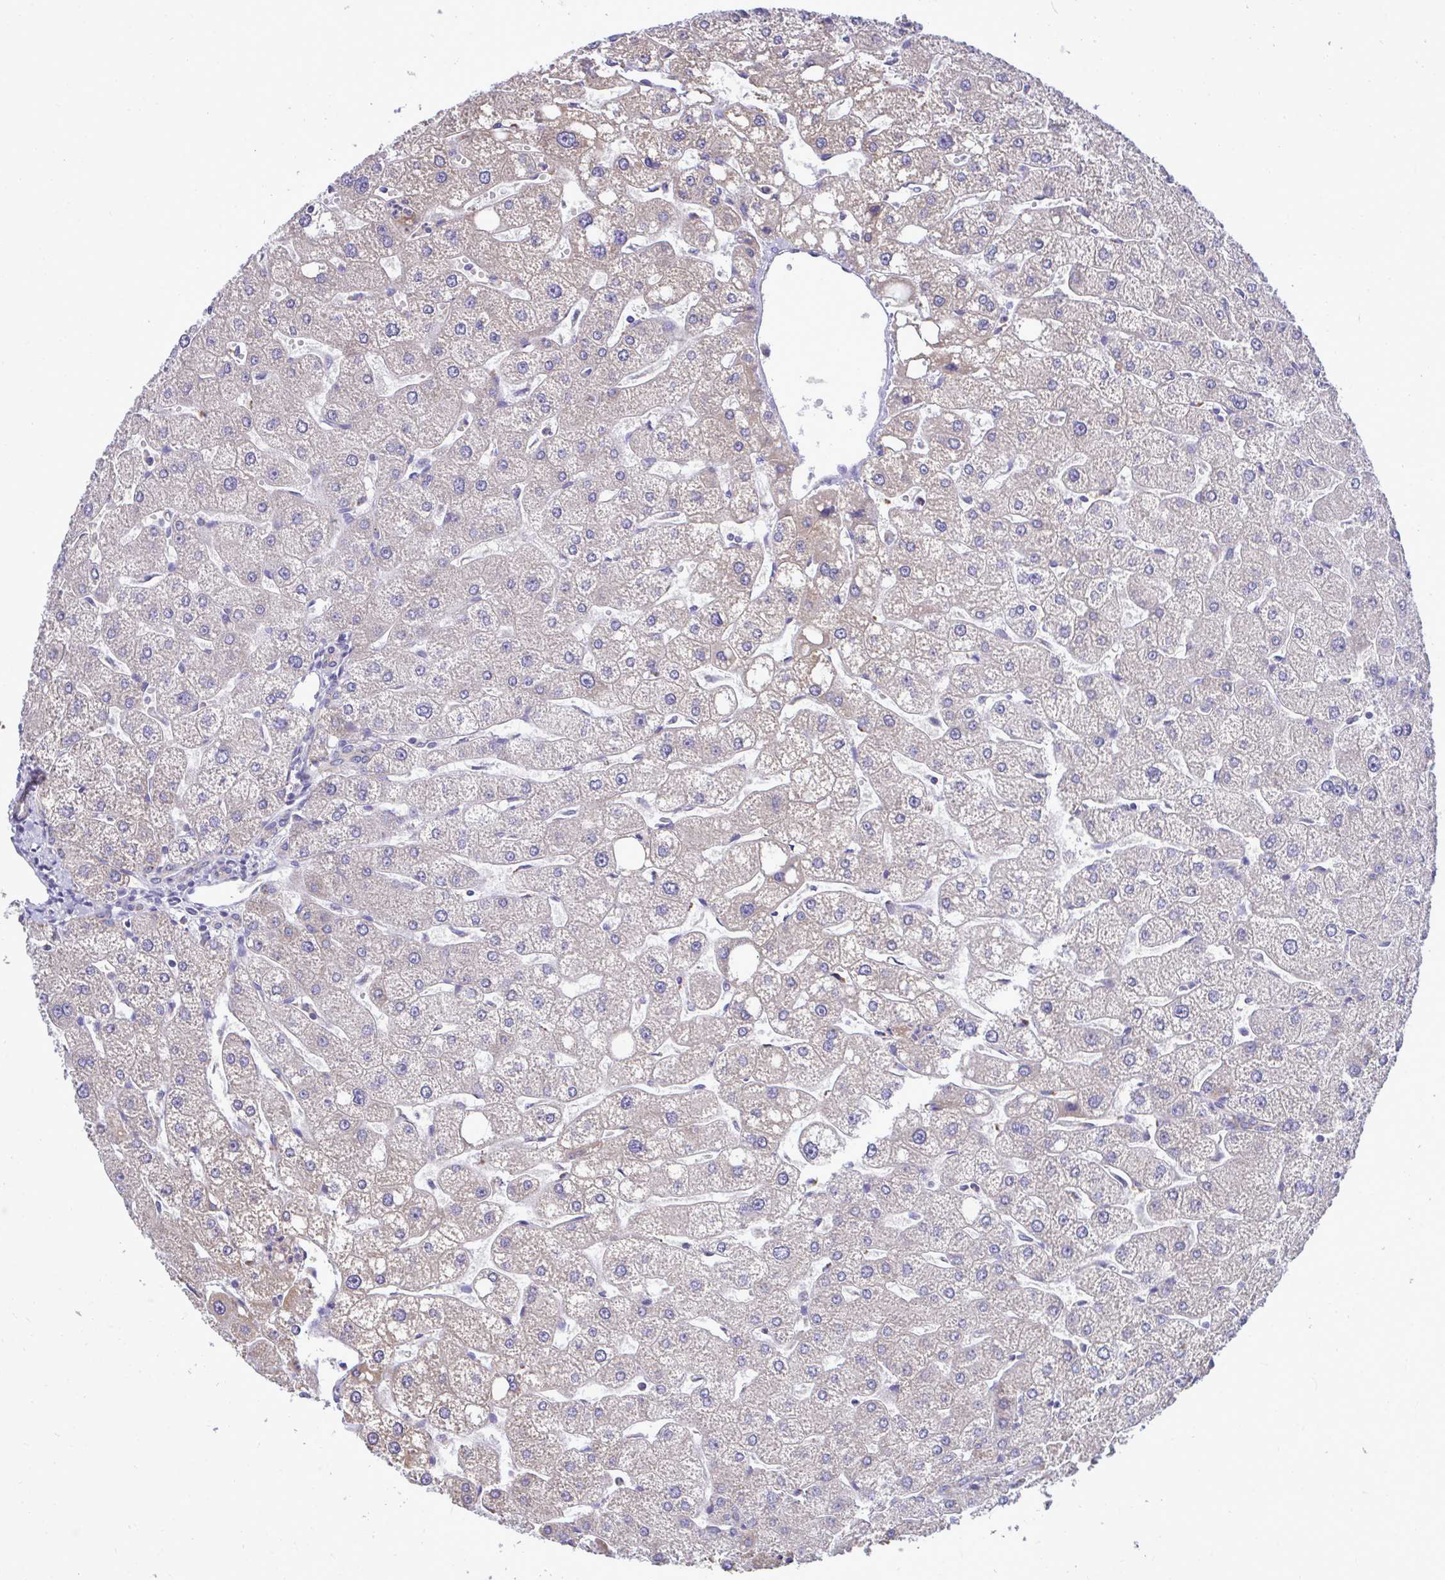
{"staining": {"intensity": "negative", "quantity": "none", "location": "none"}, "tissue": "liver", "cell_type": "Cholangiocytes", "image_type": "normal", "snomed": [{"axis": "morphology", "description": "Normal tissue, NOS"}, {"axis": "topography", "description": "Liver"}], "caption": "A micrograph of human liver is negative for staining in cholangiocytes. (DAB (3,3'-diaminobenzidine) IHC, high magnification).", "gene": "ENSG00000269547", "patient": {"sex": "male", "age": 67}}